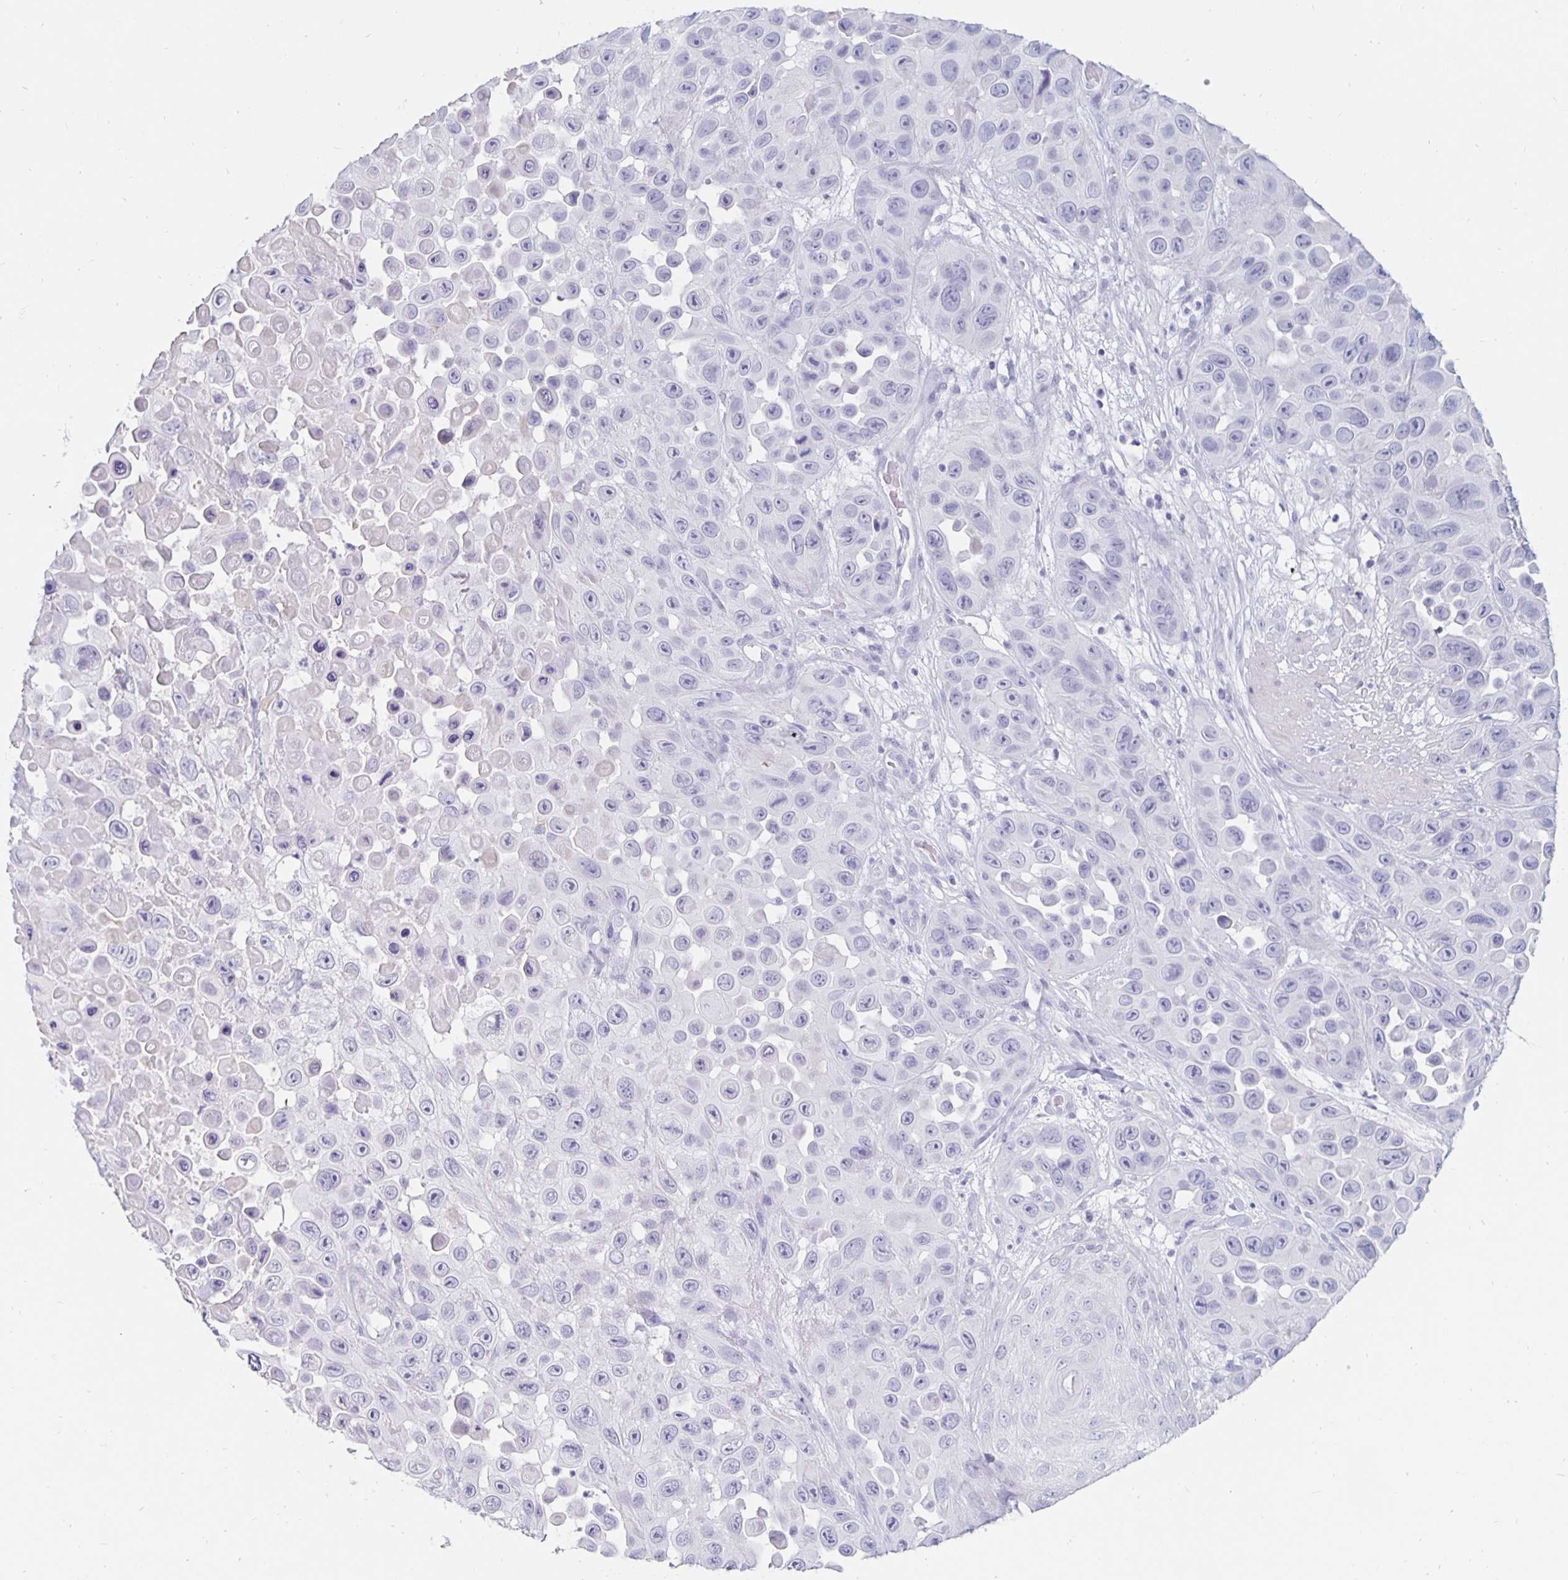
{"staining": {"intensity": "negative", "quantity": "none", "location": "none"}, "tissue": "skin cancer", "cell_type": "Tumor cells", "image_type": "cancer", "snomed": [{"axis": "morphology", "description": "Squamous cell carcinoma, NOS"}, {"axis": "topography", "description": "Skin"}], "caption": "This image is of skin cancer (squamous cell carcinoma) stained with IHC to label a protein in brown with the nuclei are counter-stained blue. There is no staining in tumor cells. (DAB (3,3'-diaminobenzidine) immunohistochemistry with hematoxylin counter stain).", "gene": "KCNQ2", "patient": {"sex": "male", "age": 81}}